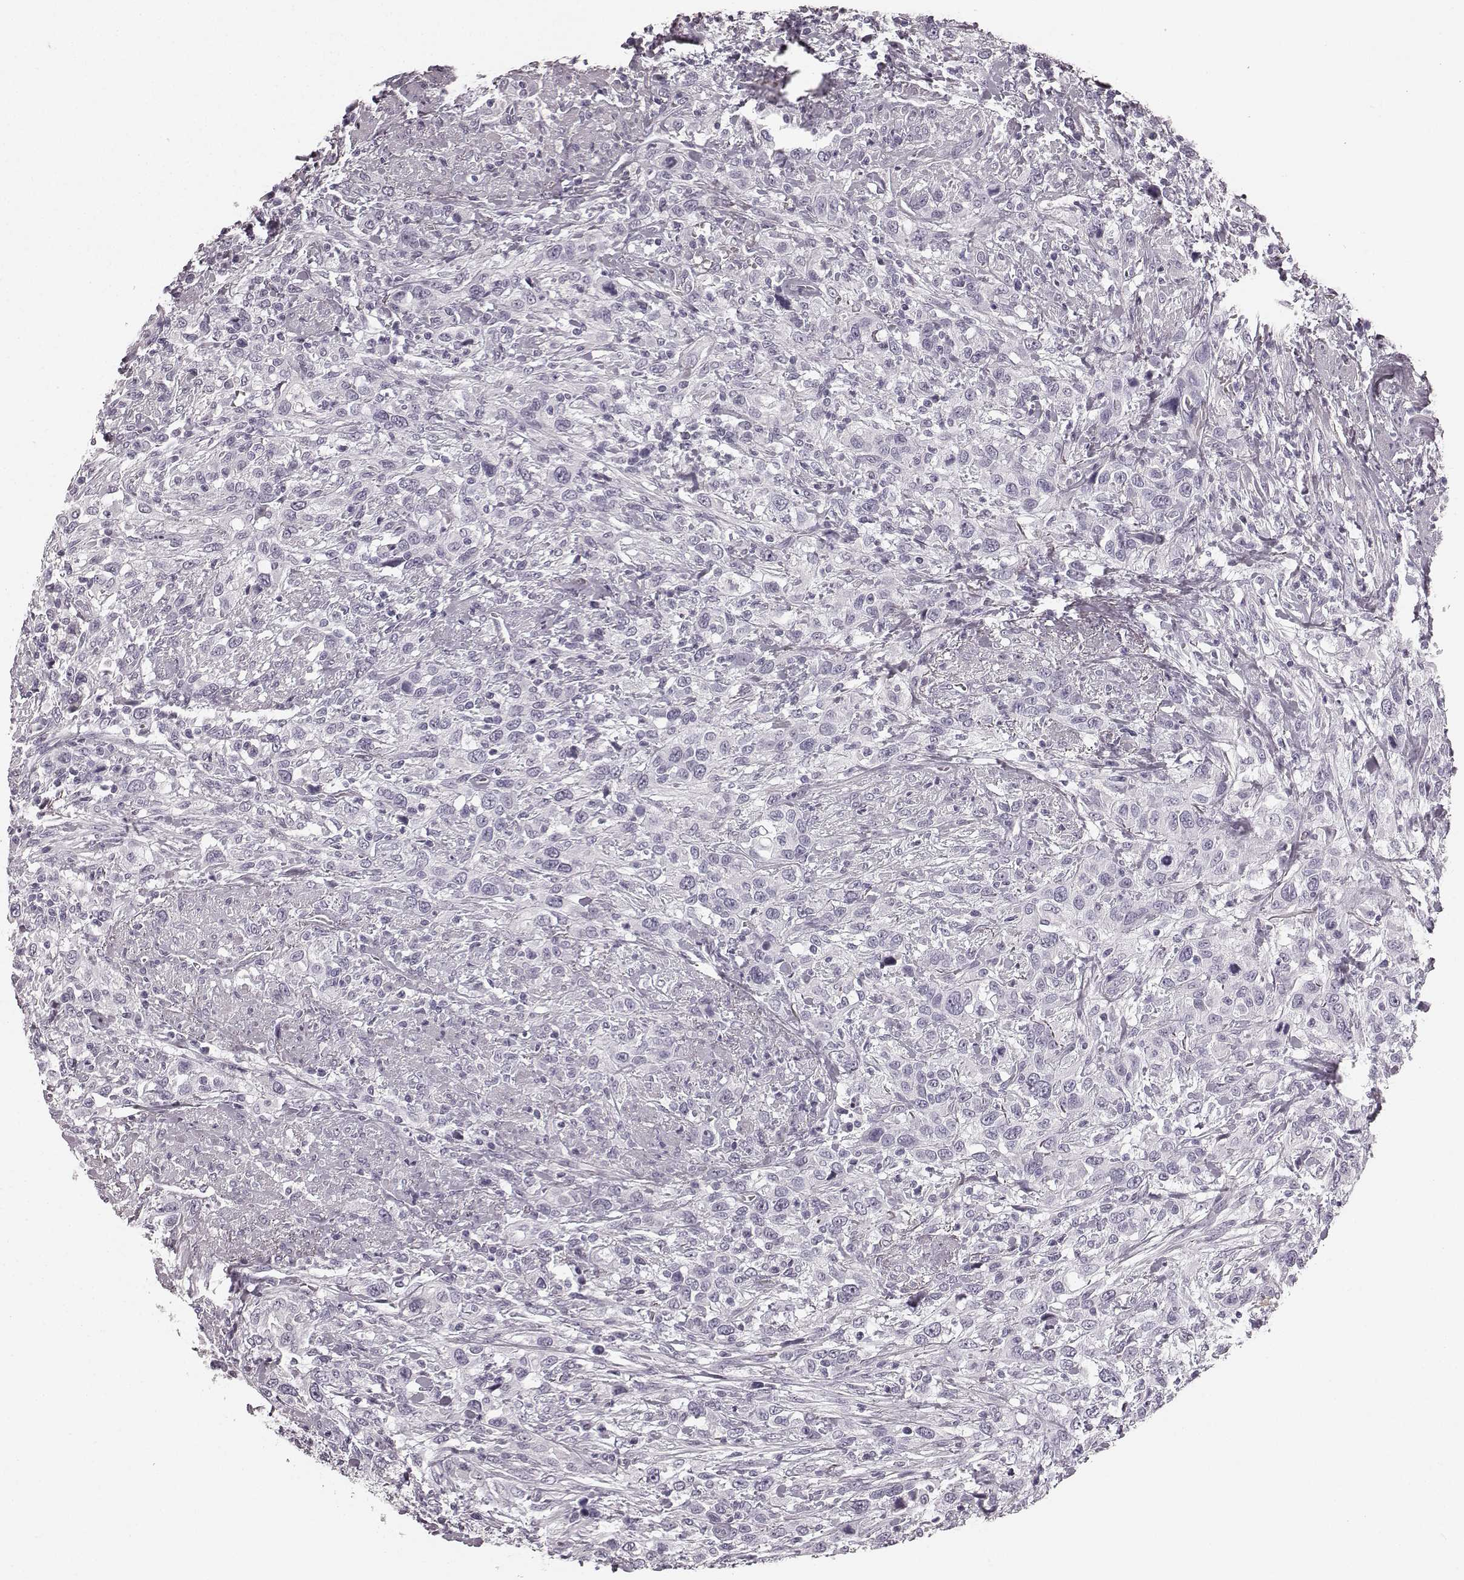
{"staining": {"intensity": "negative", "quantity": "none", "location": "none"}, "tissue": "urothelial cancer", "cell_type": "Tumor cells", "image_type": "cancer", "snomed": [{"axis": "morphology", "description": "Urothelial carcinoma, NOS"}, {"axis": "morphology", "description": "Urothelial carcinoma, High grade"}, {"axis": "topography", "description": "Urinary bladder"}], "caption": "Human urothelial cancer stained for a protein using immunohistochemistry demonstrates no expression in tumor cells.", "gene": "TMPRSS15", "patient": {"sex": "female", "age": 64}}